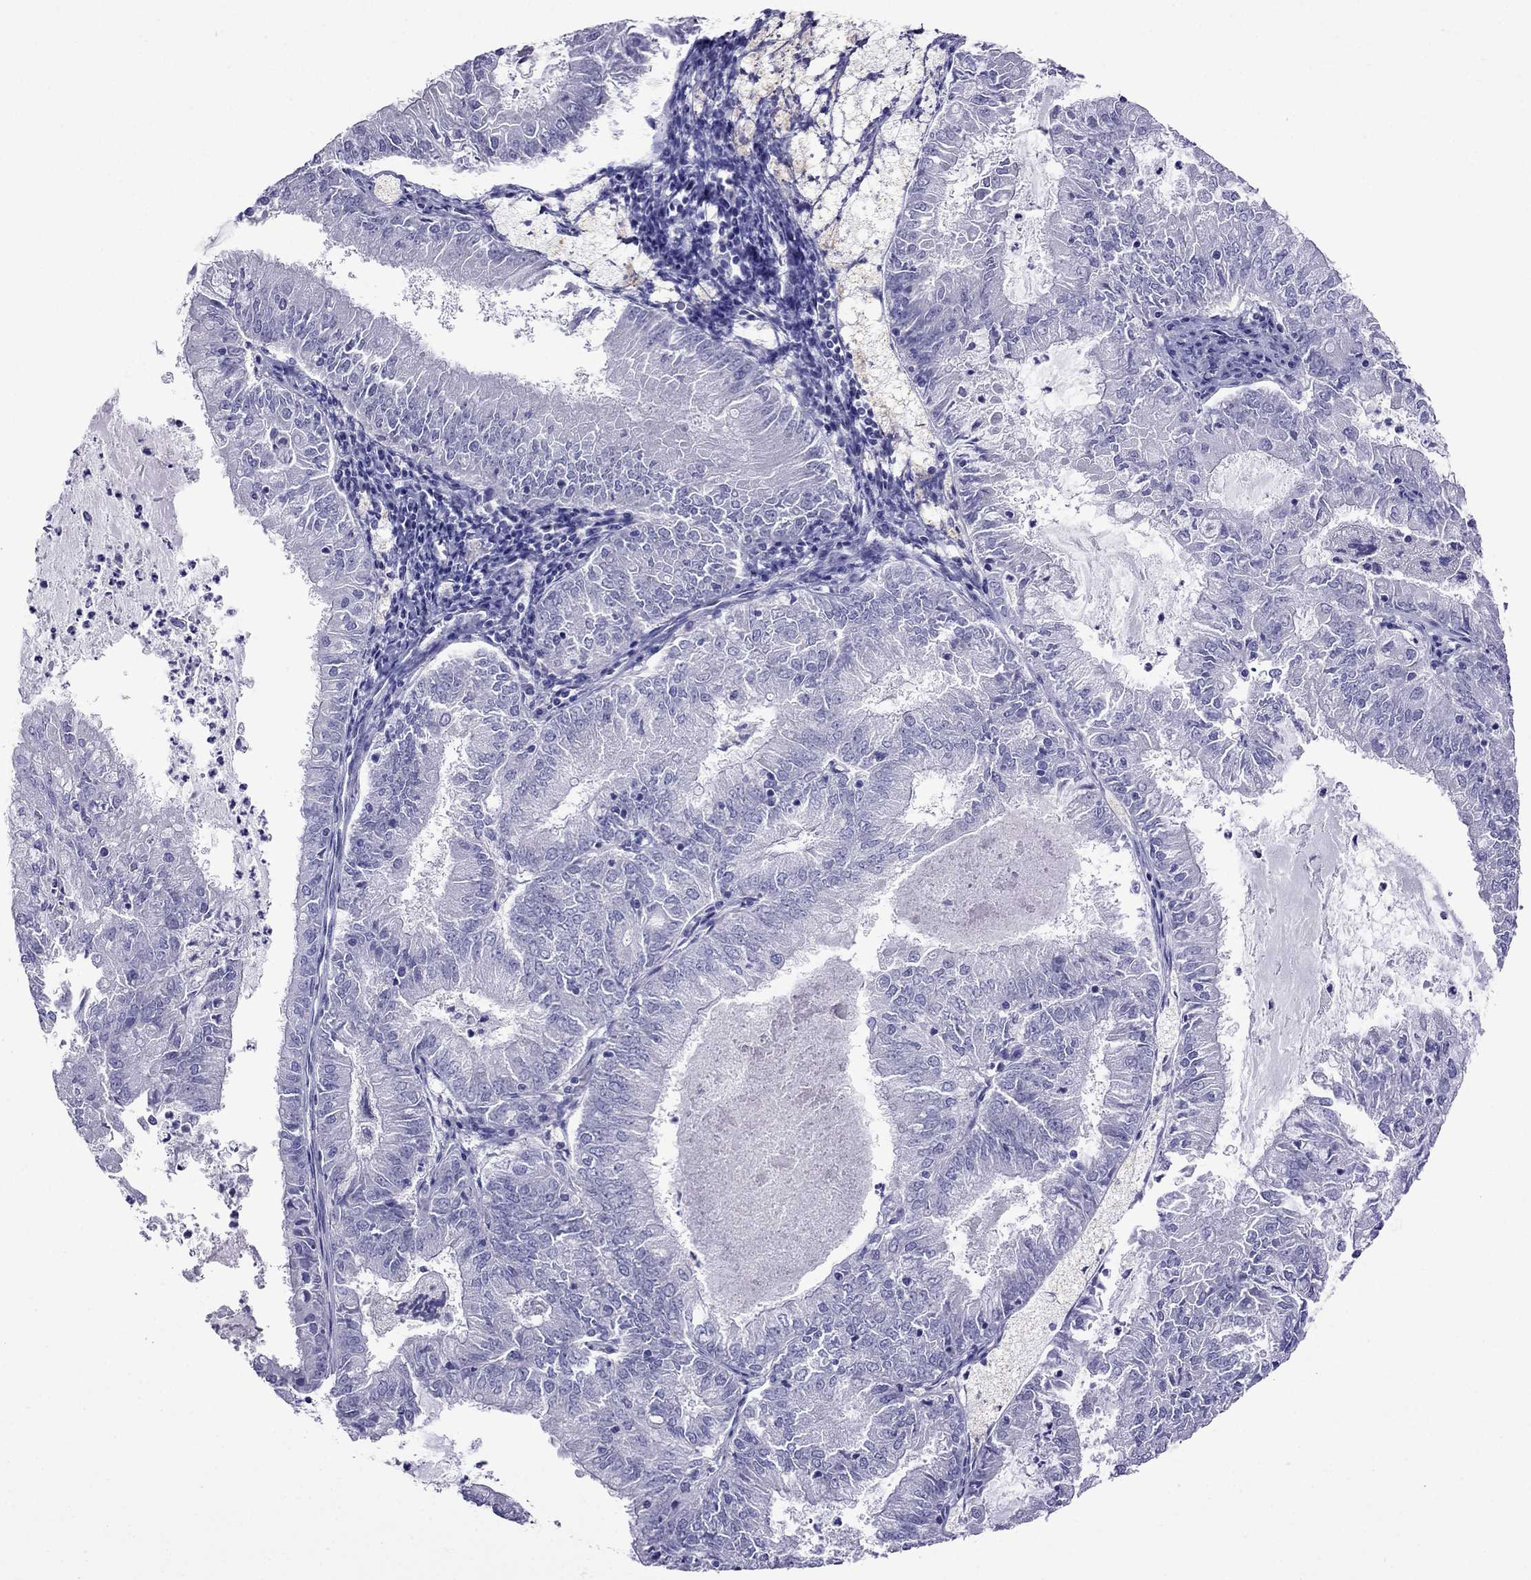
{"staining": {"intensity": "negative", "quantity": "none", "location": "none"}, "tissue": "endometrial cancer", "cell_type": "Tumor cells", "image_type": "cancer", "snomed": [{"axis": "morphology", "description": "Adenocarcinoma, NOS"}, {"axis": "topography", "description": "Endometrium"}], "caption": "Immunohistochemical staining of human endometrial adenocarcinoma shows no significant staining in tumor cells.", "gene": "TDRD1", "patient": {"sex": "female", "age": 57}}